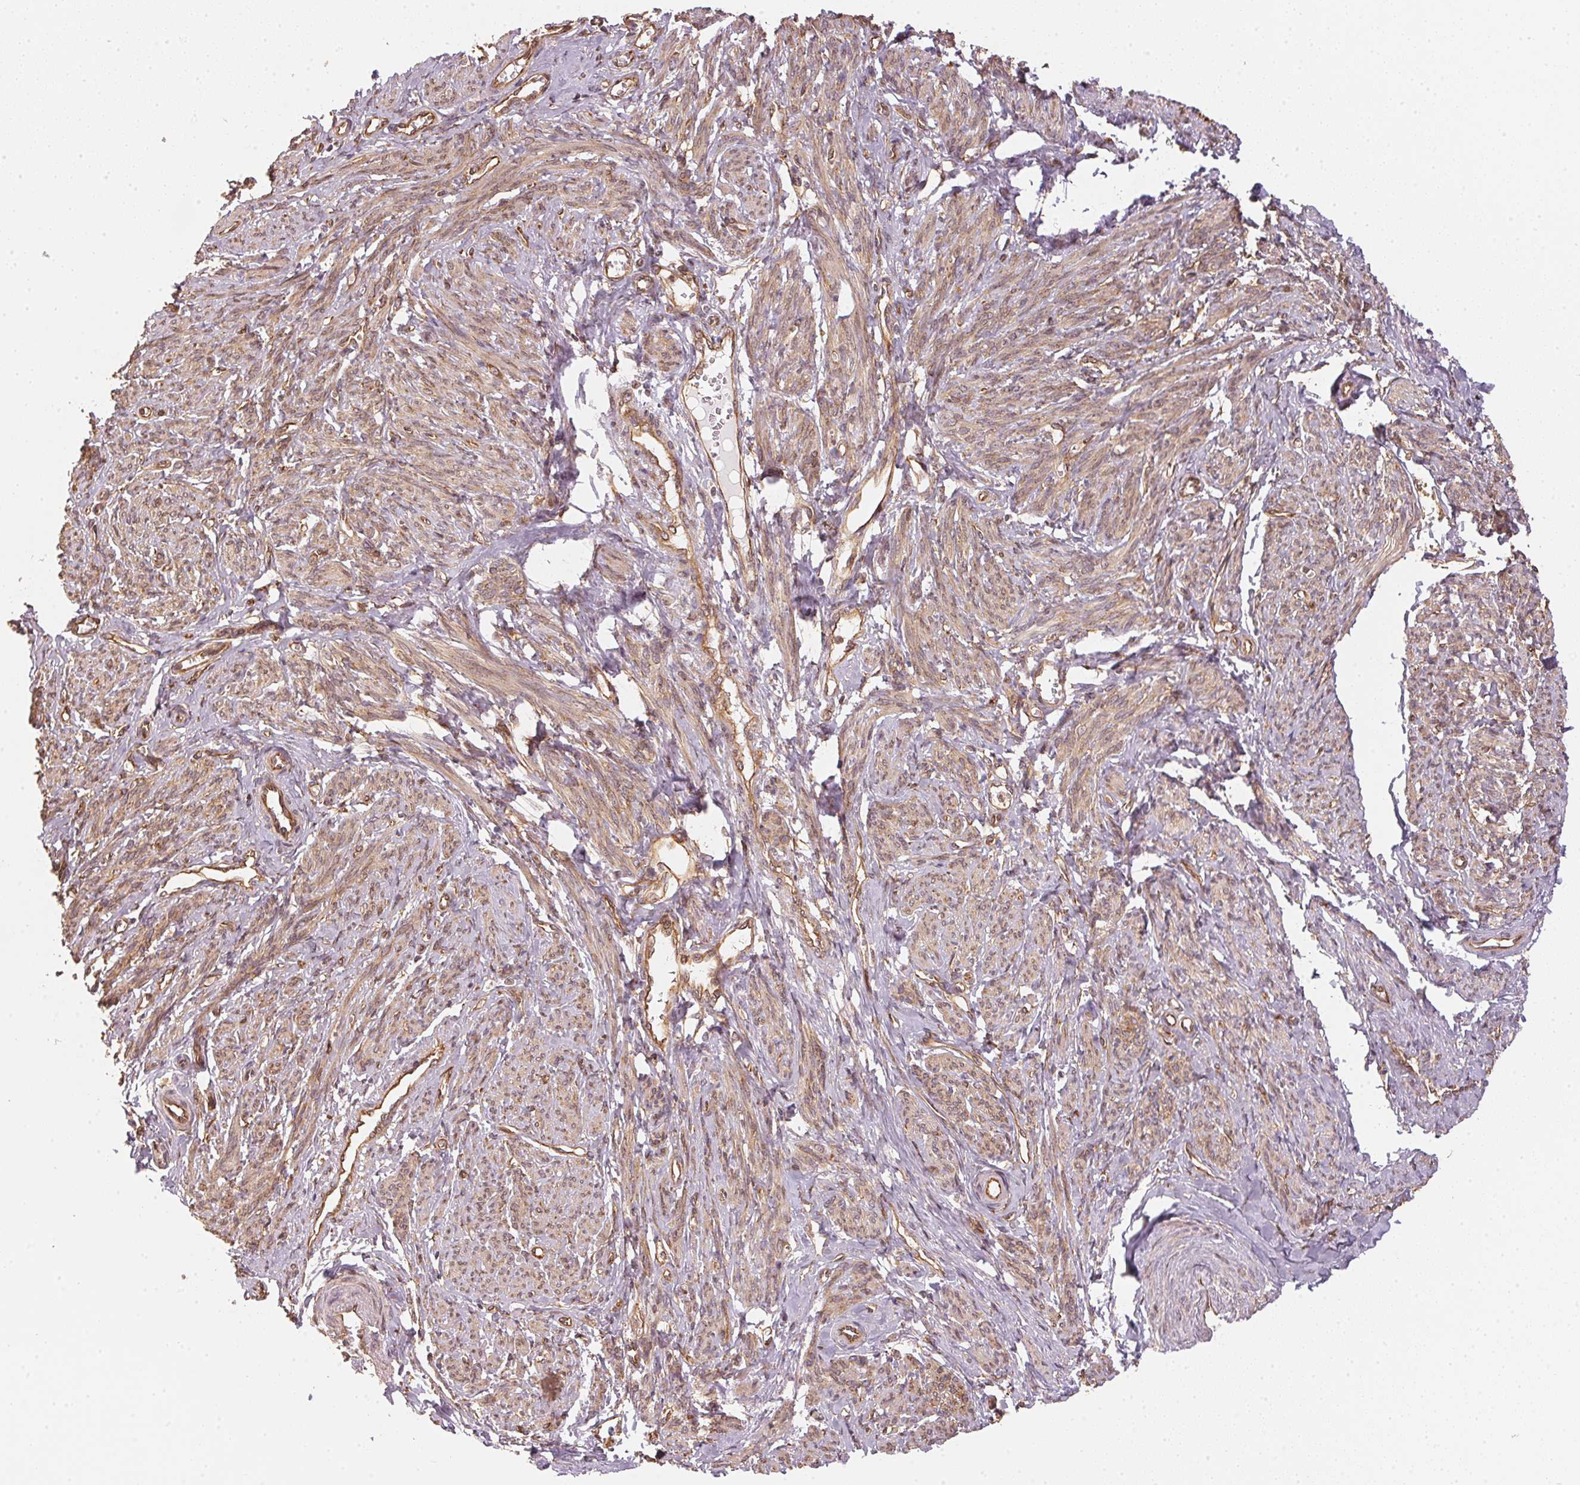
{"staining": {"intensity": "weak", "quantity": "25%-75%", "location": "cytoplasmic/membranous"}, "tissue": "smooth muscle", "cell_type": "Smooth muscle cells", "image_type": "normal", "snomed": [{"axis": "morphology", "description": "Normal tissue, NOS"}, {"axis": "topography", "description": "Smooth muscle"}], "caption": "Smooth muscle was stained to show a protein in brown. There is low levels of weak cytoplasmic/membranous positivity in about 25%-75% of smooth muscle cells. The staining was performed using DAB (3,3'-diaminobenzidine), with brown indicating positive protein expression. Nuclei are stained blue with hematoxylin.", "gene": "STRN4", "patient": {"sex": "female", "age": 65}}